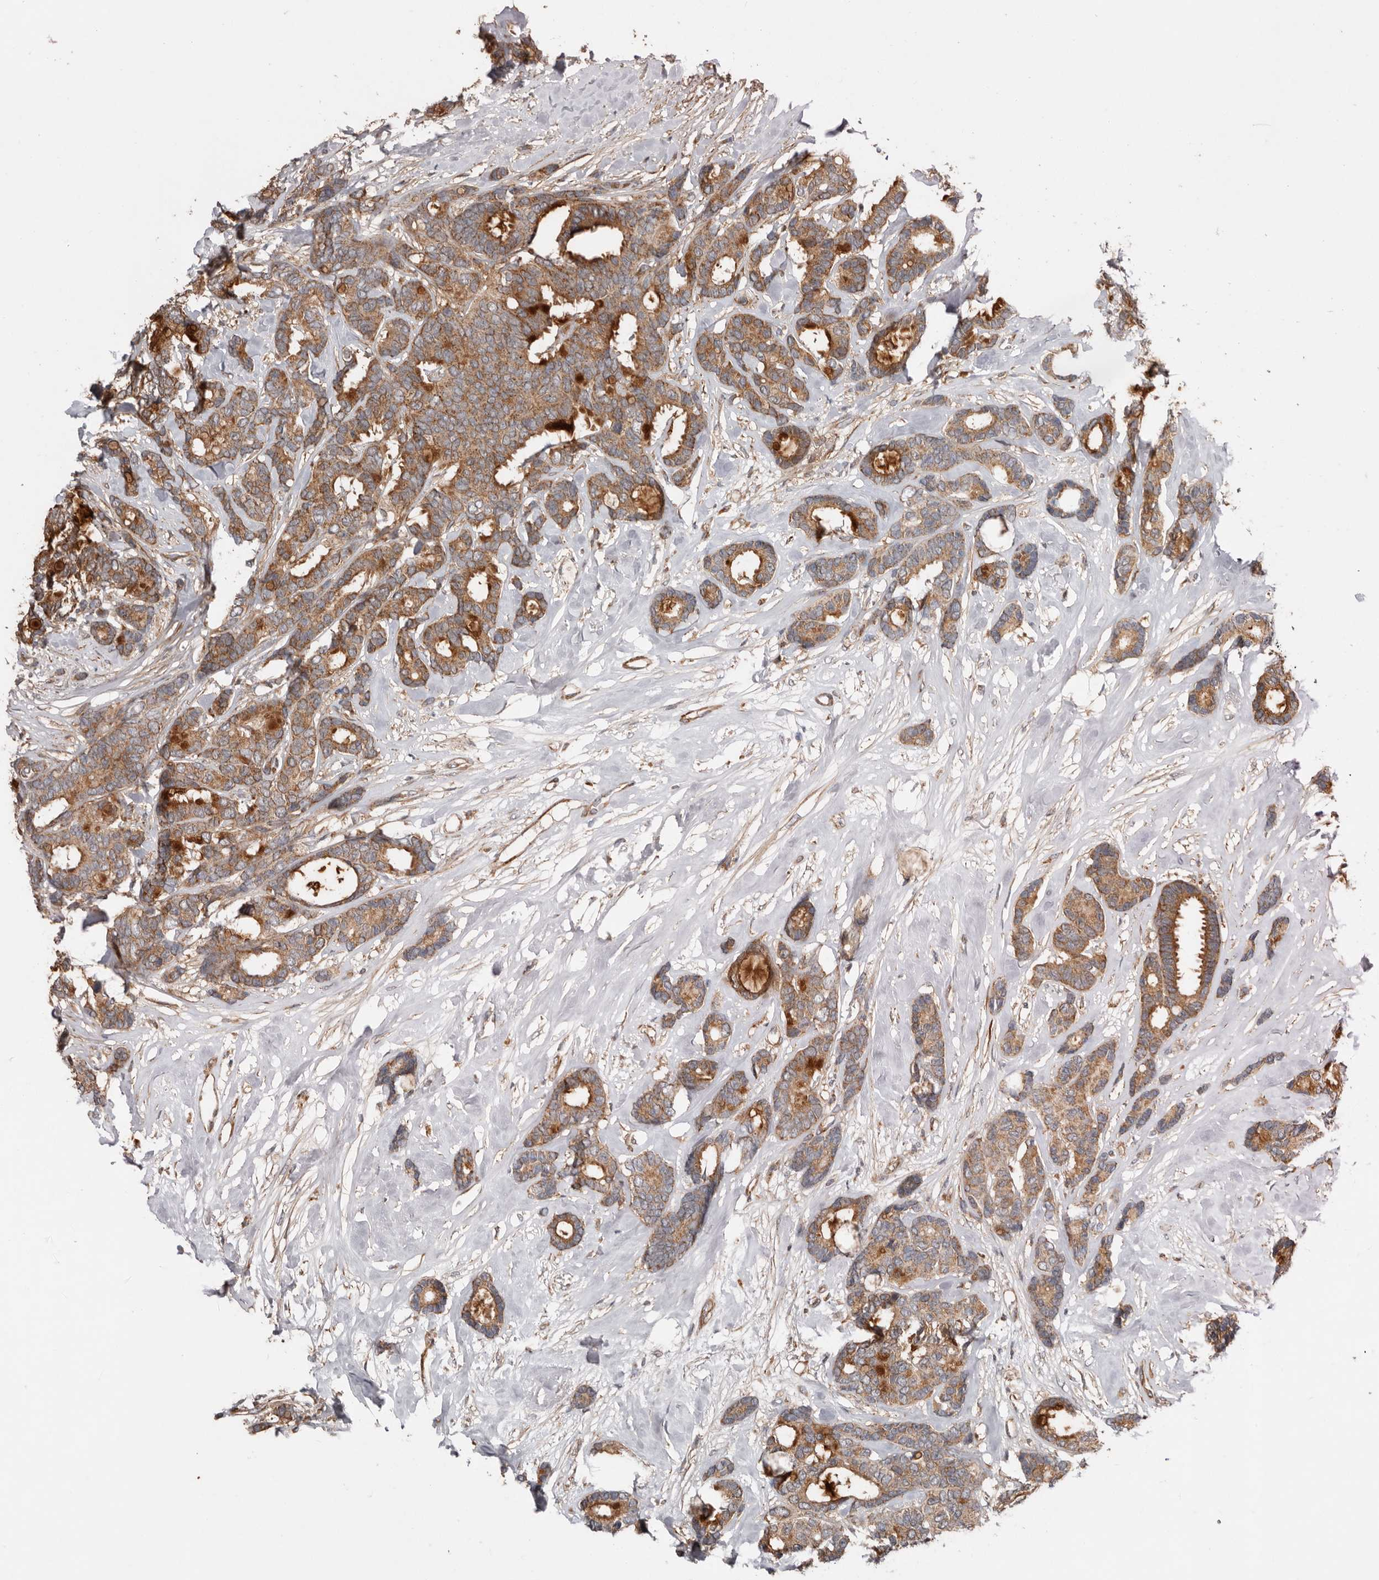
{"staining": {"intensity": "strong", "quantity": ">75%", "location": "cytoplasmic/membranous"}, "tissue": "breast cancer", "cell_type": "Tumor cells", "image_type": "cancer", "snomed": [{"axis": "morphology", "description": "Duct carcinoma"}, {"axis": "topography", "description": "Breast"}], "caption": "A high amount of strong cytoplasmic/membranous expression is seen in about >75% of tumor cells in infiltrating ductal carcinoma (breast) tissue.", "gene": "PROKR1", "patient": {"sex": "female", "age": 87}}